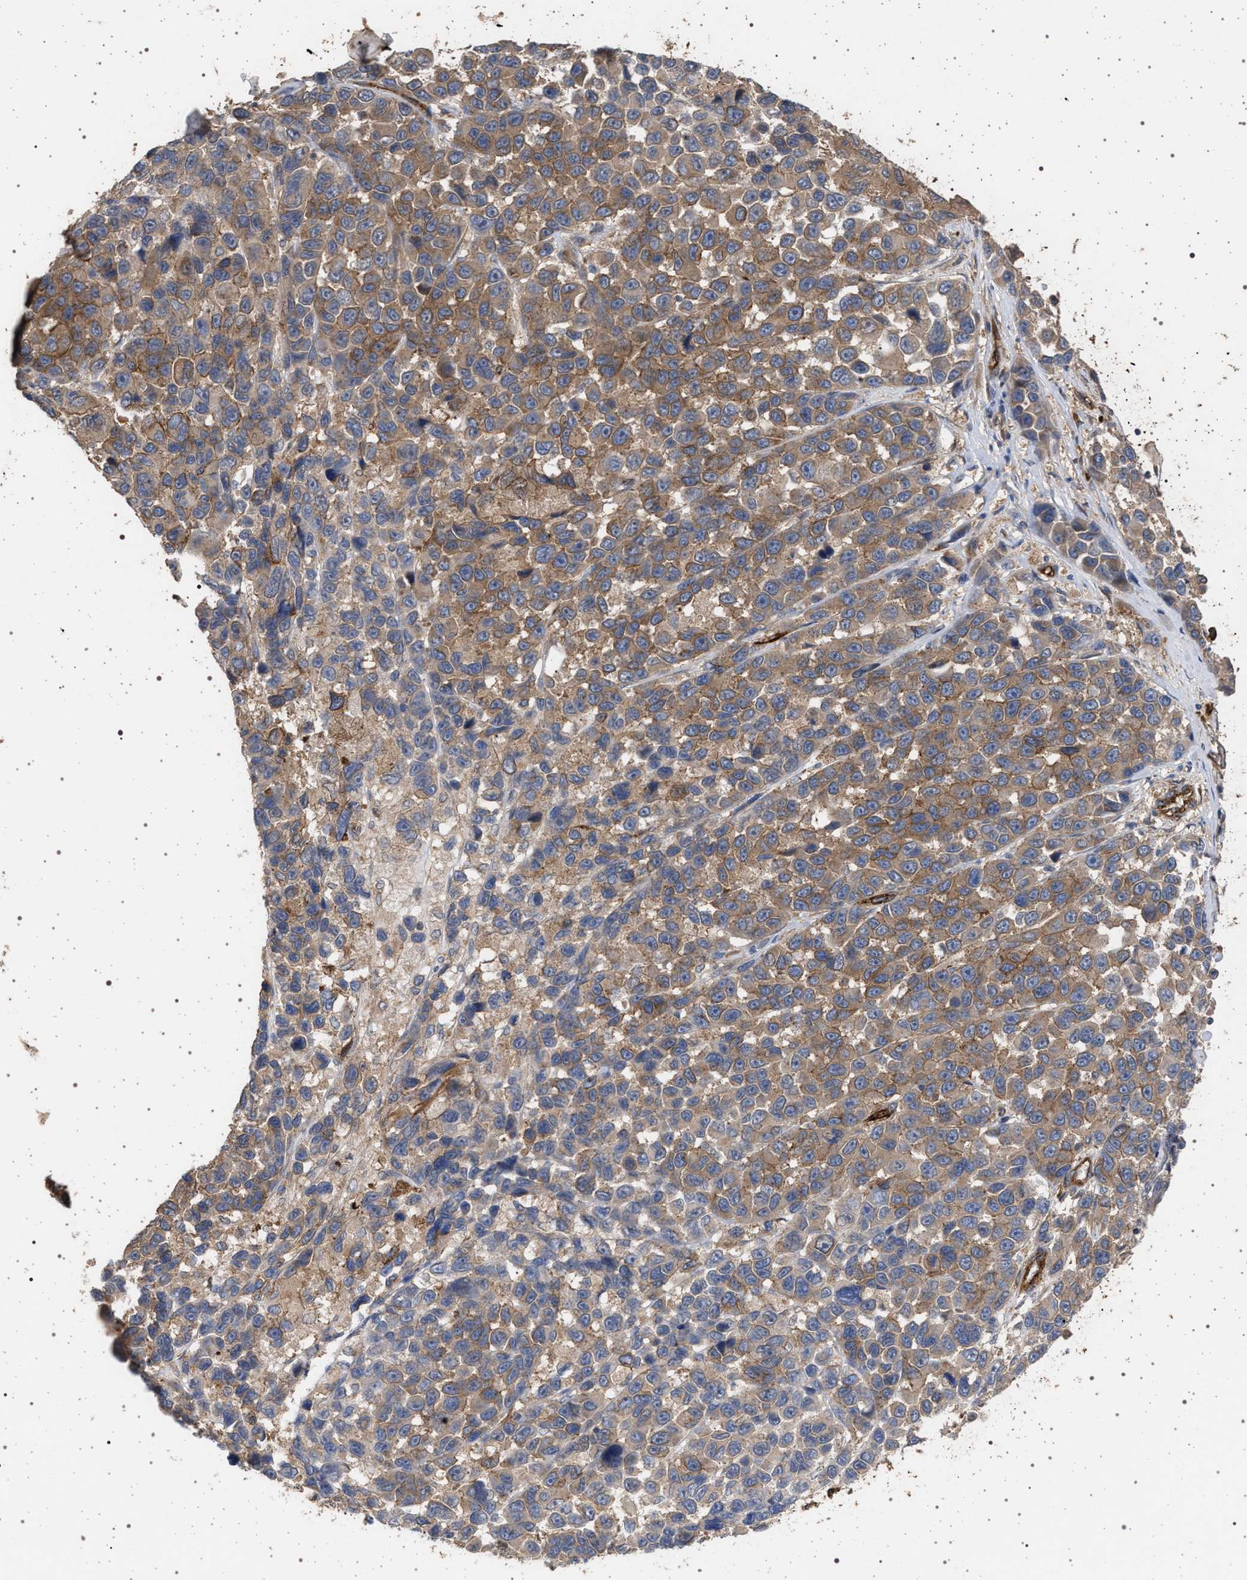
{"staining": {"intensity": "moderate", "quantity": ">75%", "location": "cytoplasmic/membranous"}, "tissue": "melanoma", "cell_type": "Tumor cells", "image_type": "cancer", "snomed": [{"axis": "morphology", "description": "Malignant melanoma, NOS"}, {"axis": "topography", "description": "Skin"}], "caption": "The micrograph displays a brown stain indicating the presence of a protein in the cytoplasmic/membranous of tumor cells in malignant melanoma.", "gene": "IFT20", "patient": {"sex": "male", "age": 53}}